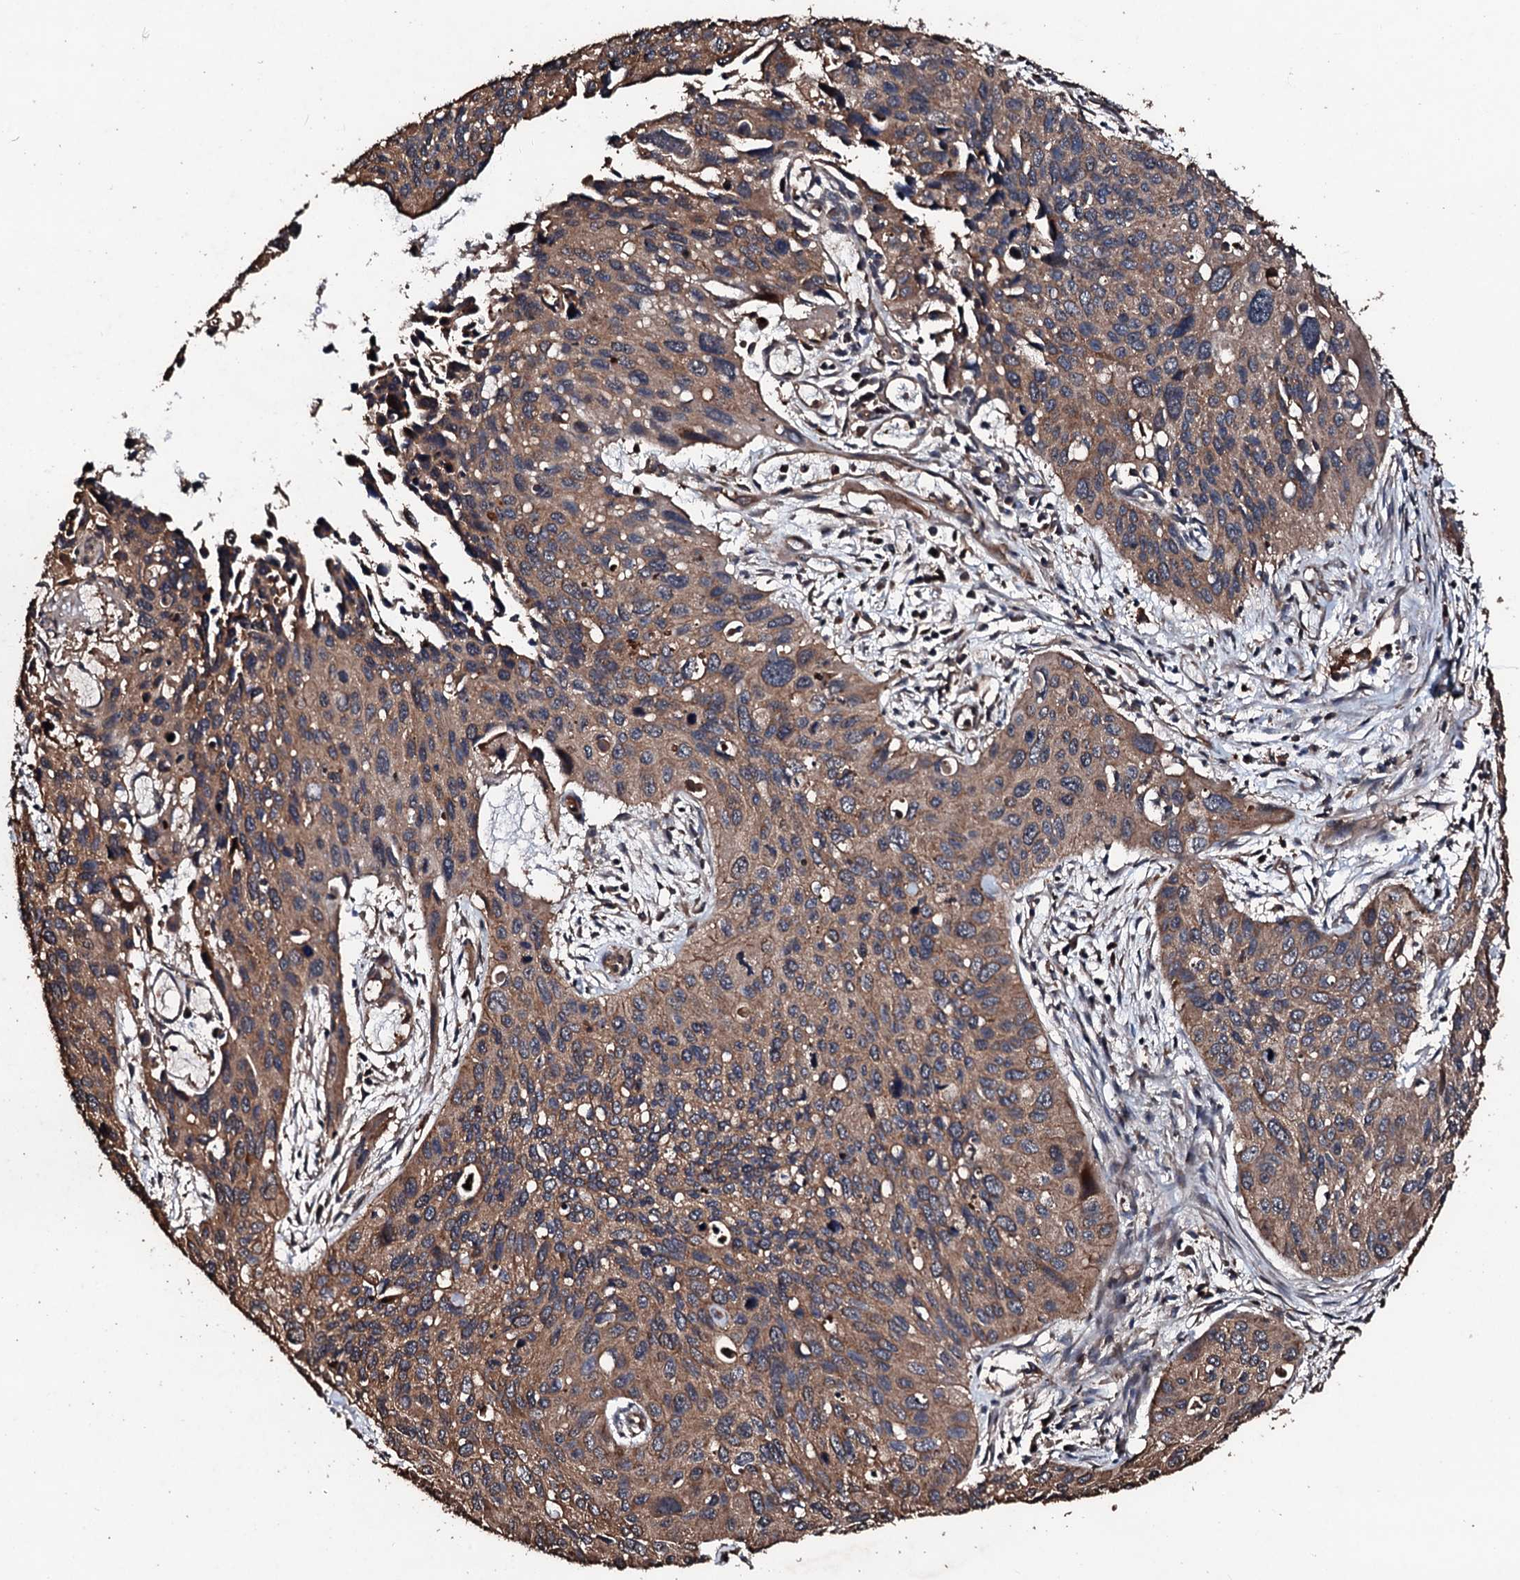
{"staining": {"intensity": "moderate", "quantity": ">75%", "location": "cytoplasmic/membranous"}, "tissue": "cervical cancer", "cell_type": "Tumor cells", "image_type": "cancer", "snomed": [{"axis": "morphology", "description": "Squamous cell carcinoma, NOS"}, {"axis": "topography", "description": "Cervix"}], "caption": "Tumor cells demonstrate medium levels of moderate cytoplasmic/membranous staining in approximately >75% of cells in human squamous cell carcinoma (cervical).", "gene": "KIF18A", "patient": {"sex": "female", "age": 55}}